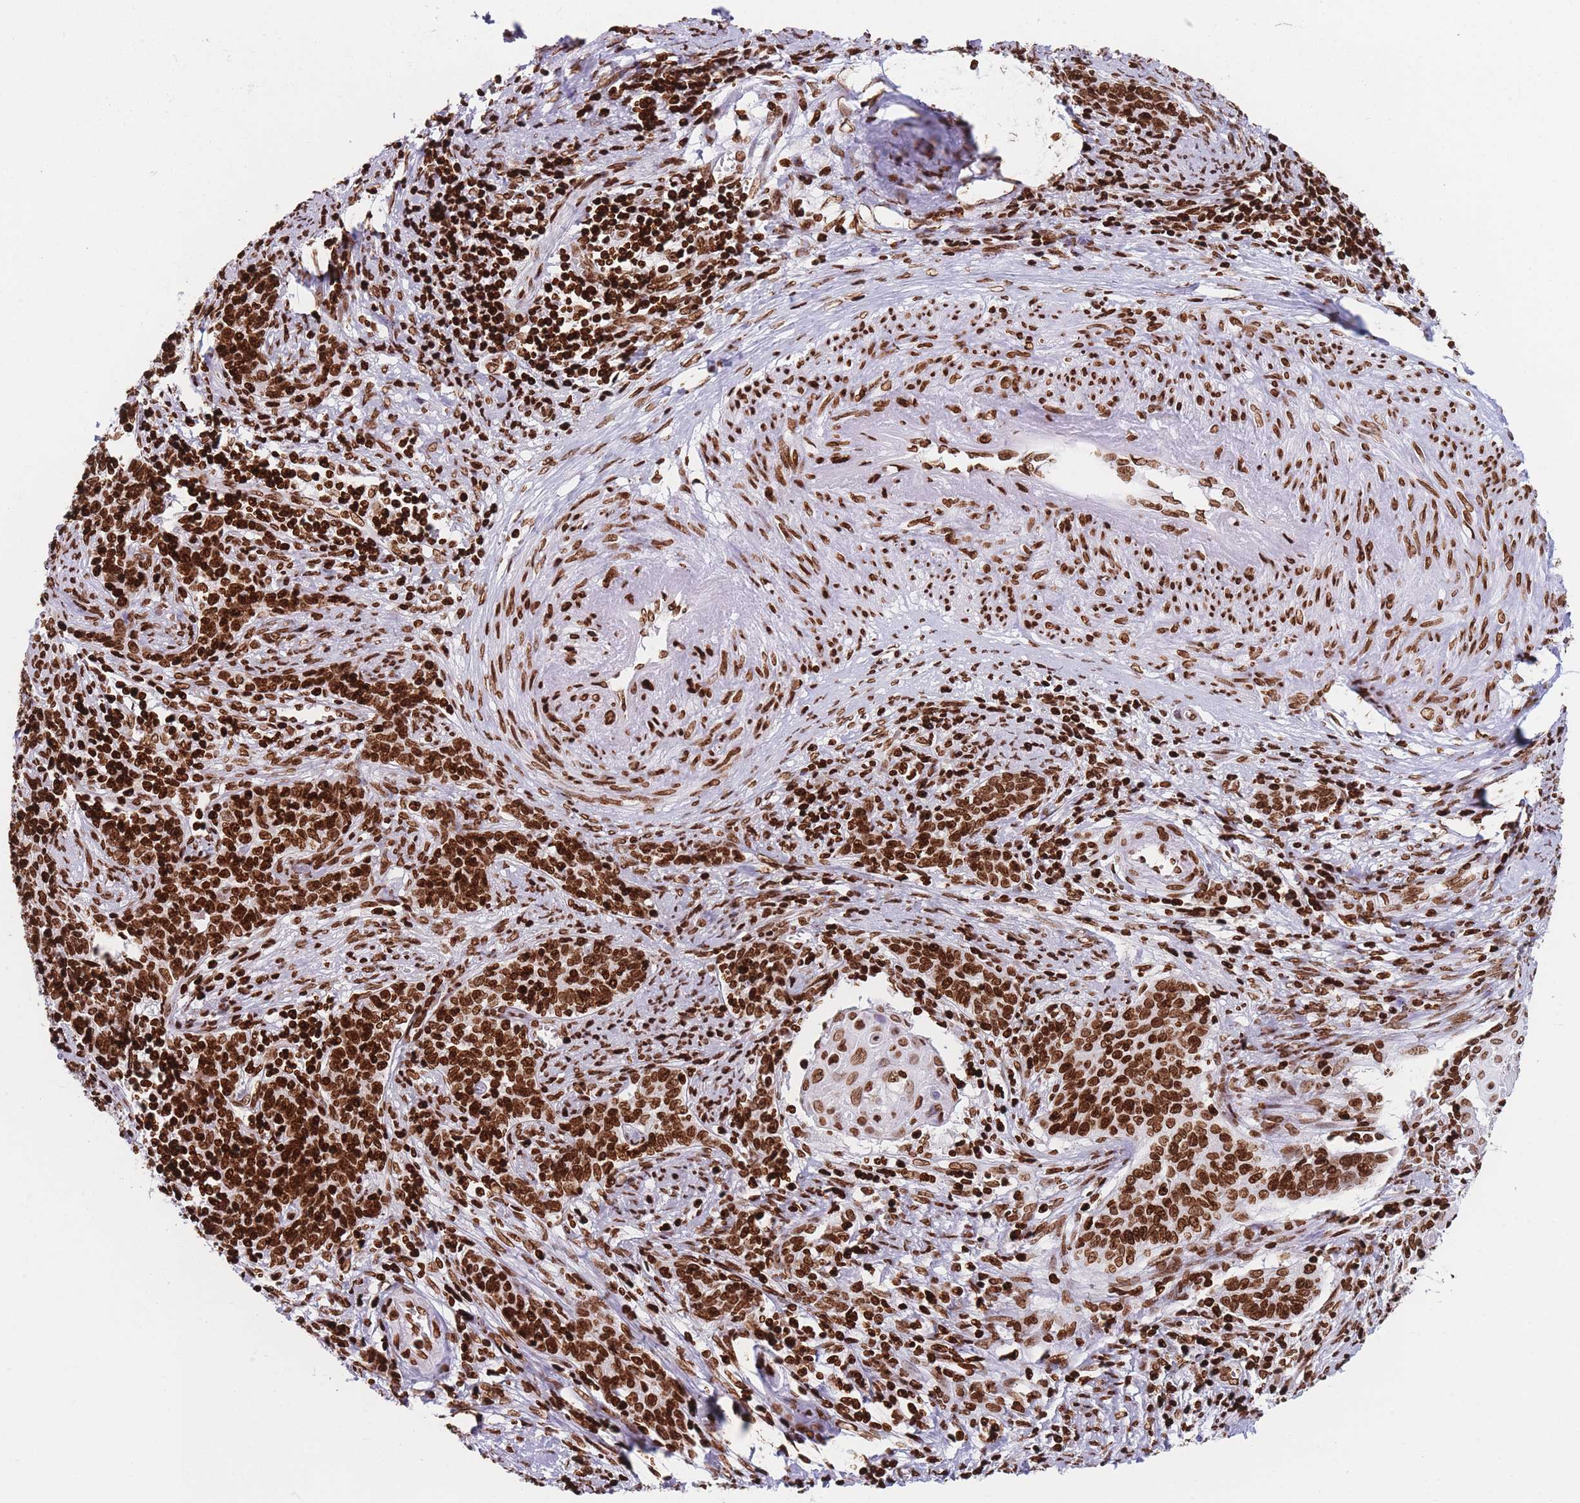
{"staining": {"intensity": "strong", "quantity": ">75%", "location": "nuclear"}, "tissue": "cervical cancer", "cell_type": "Tumor cells", "image_type": "cancer", "snomed": [{"axis": "morphology", "description": "Squamous cell carcinoma, NOS"}, {"axis": "topography", "description": "Cervix"}], "caption": "Brown immunohistochemical staining in cervical squamous cell carcinoma reveals strong nuclear staining in approximately >75% of tumor cells.", "gene": "AK9", "patient": {"sex": "female", "age": 39}}